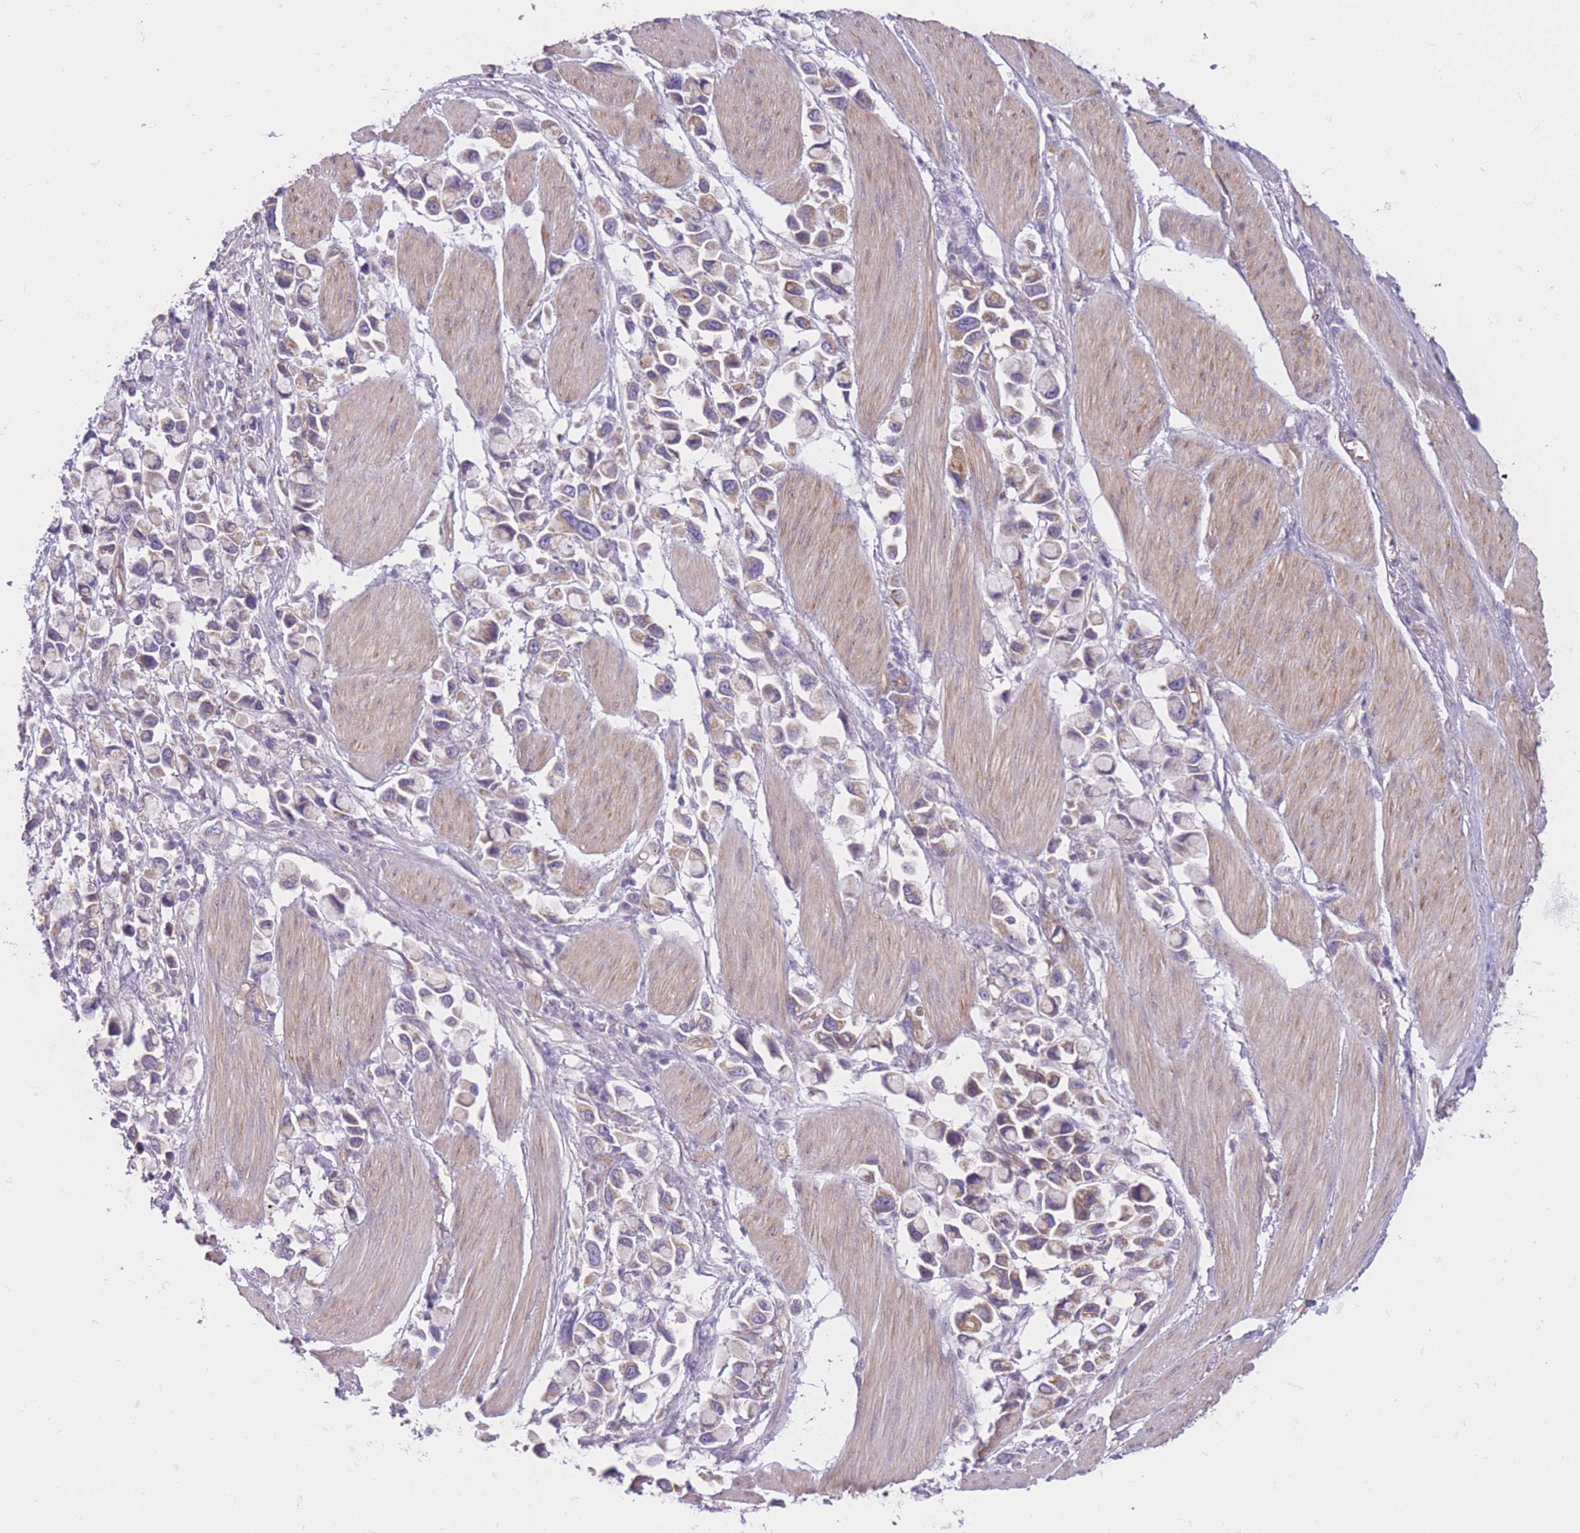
{"staining": {"intensity": "moderate", "quantity": "25%-75%", "location": "cytoplasmic/membranous"}, "tissue": "stomach cancer", "cell_type": "Tumor cells", "image_type": "cancer", "snomed": [{"axis": "morphology", "description": "Adenocarcinoma, NOS"}, {"axis": "topography", "description": "Stomach"}], "caption": "A micrograph of human adenocarcinoma (stomach) stained for a protein shows moderate cytoplasmic/membranous brown staining in tumor cells. (brown staining indicates protein expression, while blue staining denotes nuclei).", "gene": "SERPINB3", "patient": {"sex": "female", "age": 81}}